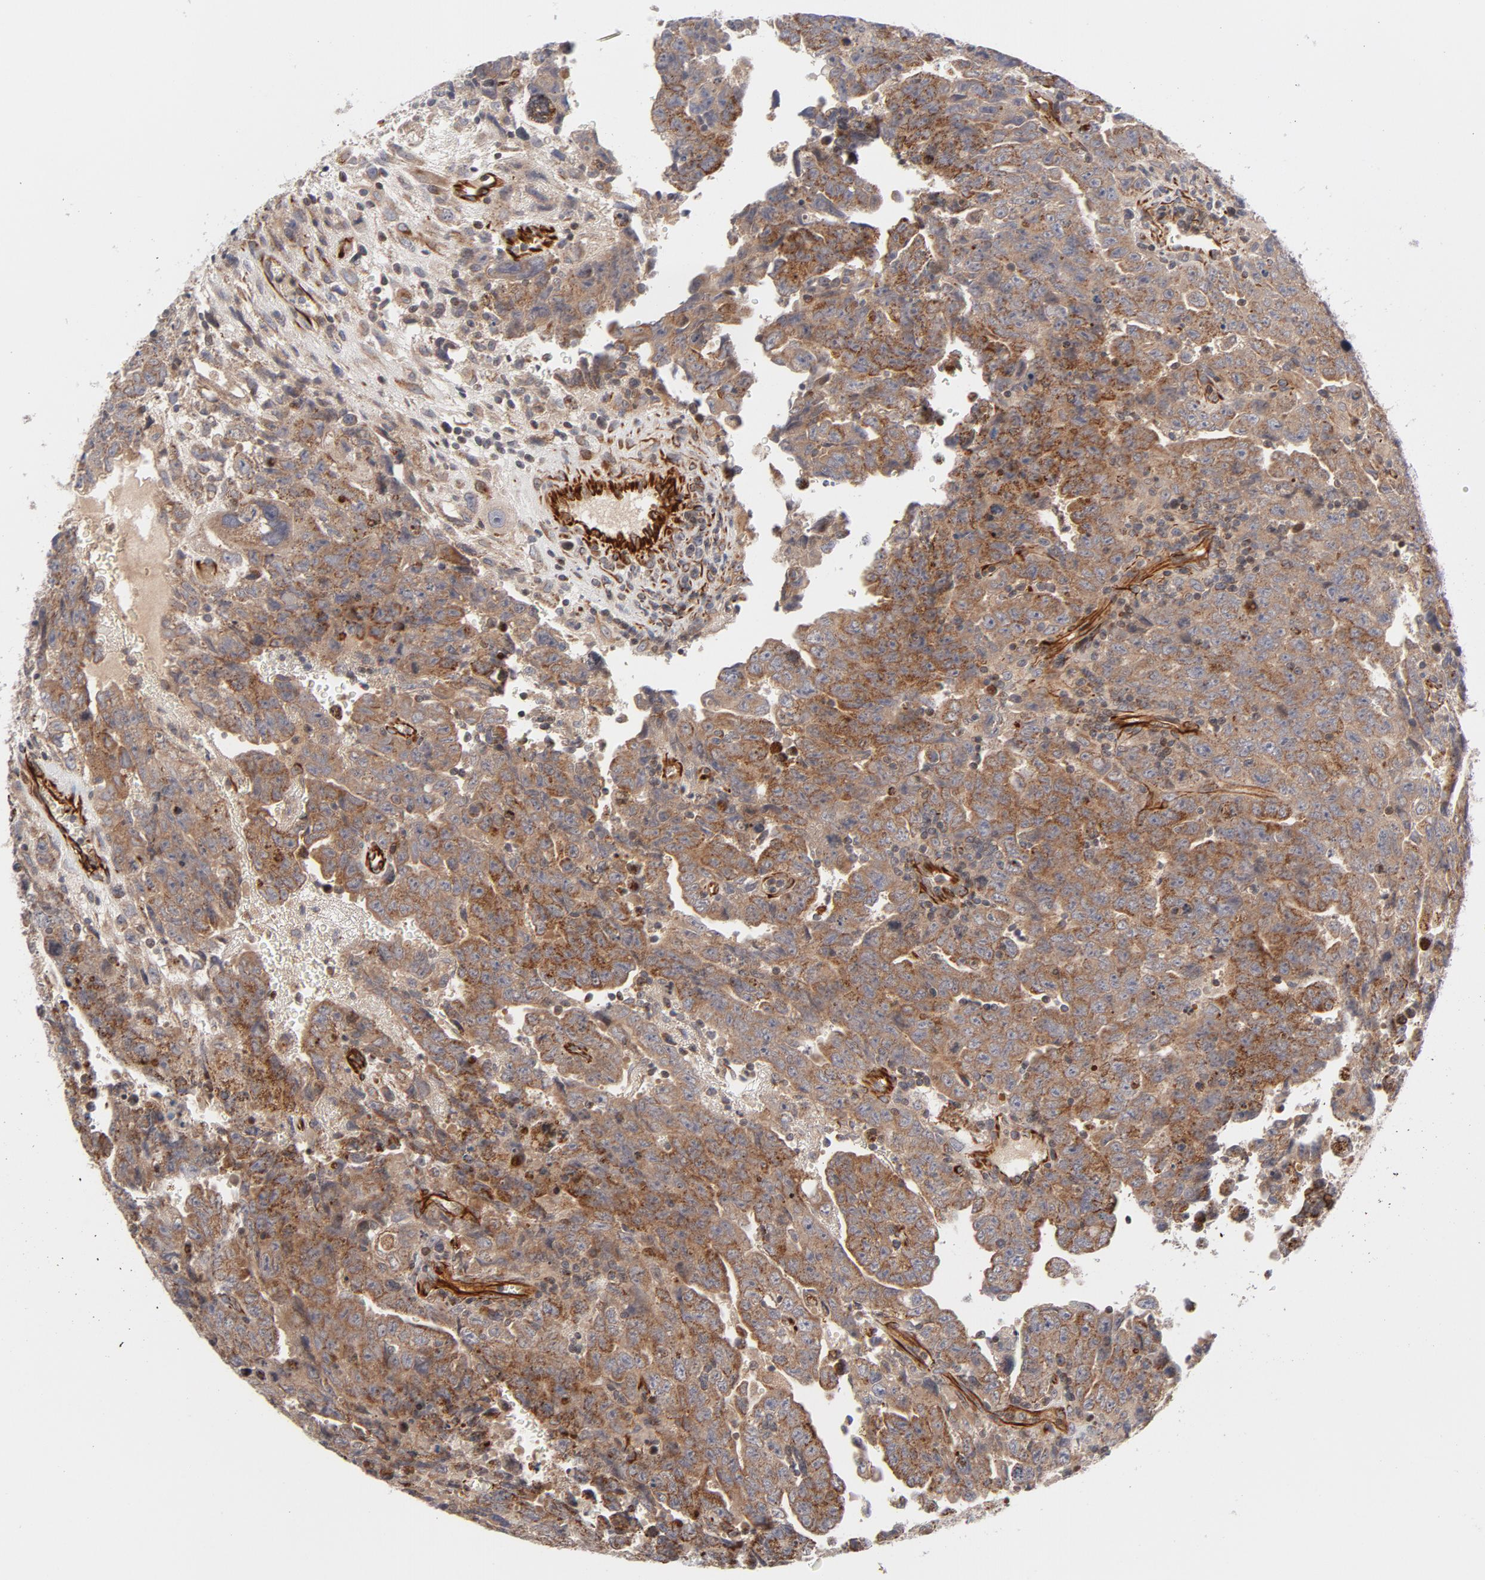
{"staining": {"intensity": "moderate", "quantity": ">75%", "location": "cytoplasmic/membranous"}, "tissue": "testis cancer", "cell_type": "Tumor cells", "image_type": "cancer", "snomed": [{"axis": "morphology", "description": "Carcinoma, Embryonal, NOS"}, {"axis": "topography", "description": "Testis"}], "caption": "This is a histology image of IHC staining of testis embryonal carcinoma, which shows moderate positivity in the cytoplasmic/membranous of tumor cells.", "gene": "DNAAF2", "patient": {"sex": "male", "age": 28}}